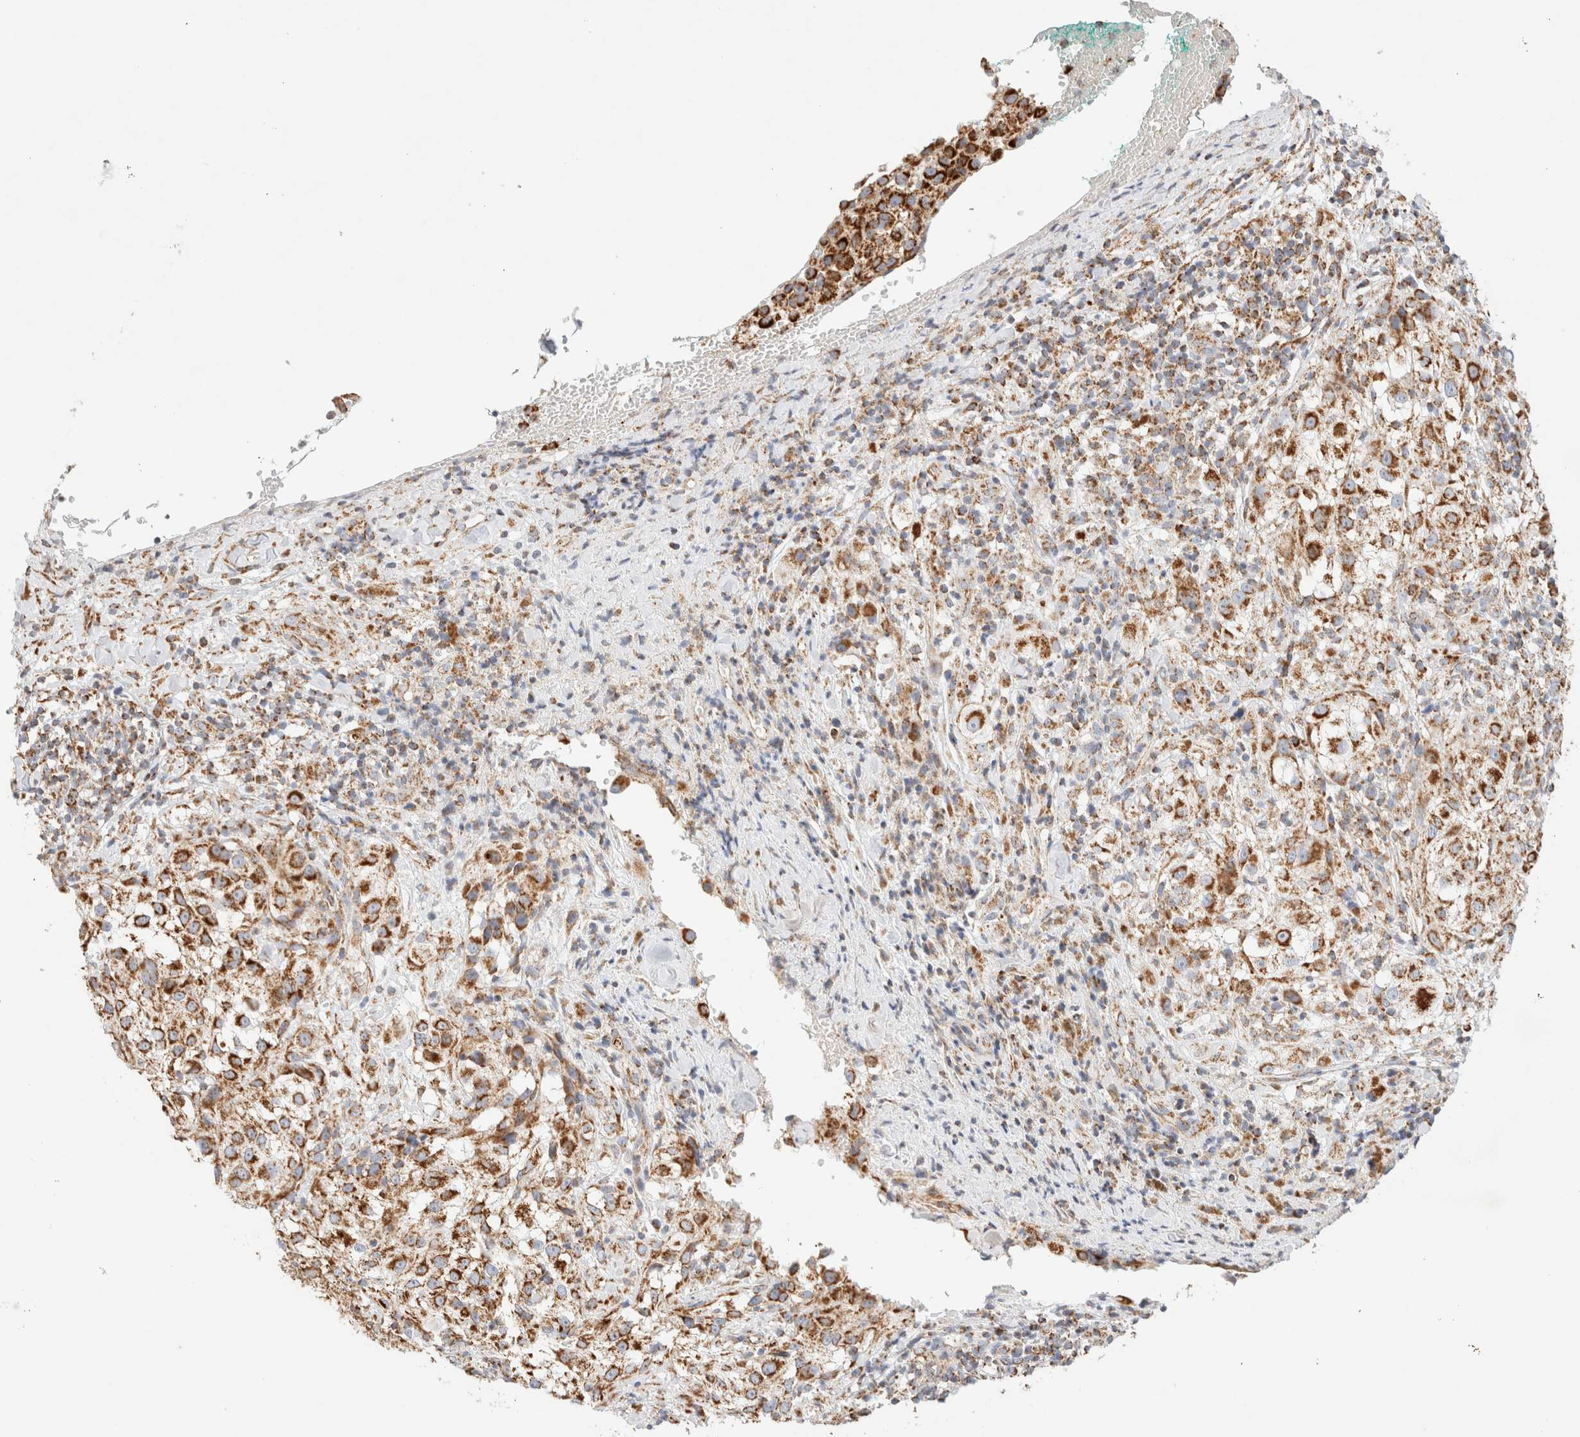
{"staining": {"intensity": "strong", "quantity": ">75%", "location": "cytoplasmic/membranous"}, "tissue": "melanoma", "cell_type": "Tumor cells", "image_type": "cancer", "snomed": [{"axis": "morphology", "description": "Necrosis, NOS"}, {"axis": "morphology", "description": "Malignant melanoma, NOS"}, {"axis": "topography", "description": "Skin"}], "caption": "Brown immunohistochemical staining in human melanoma demonstrates strong cytoplasmic/membranous positivity in about >75% of tumor cells.", "gene": "PHB2", "patient": {"sex": "female", "age": 87}}